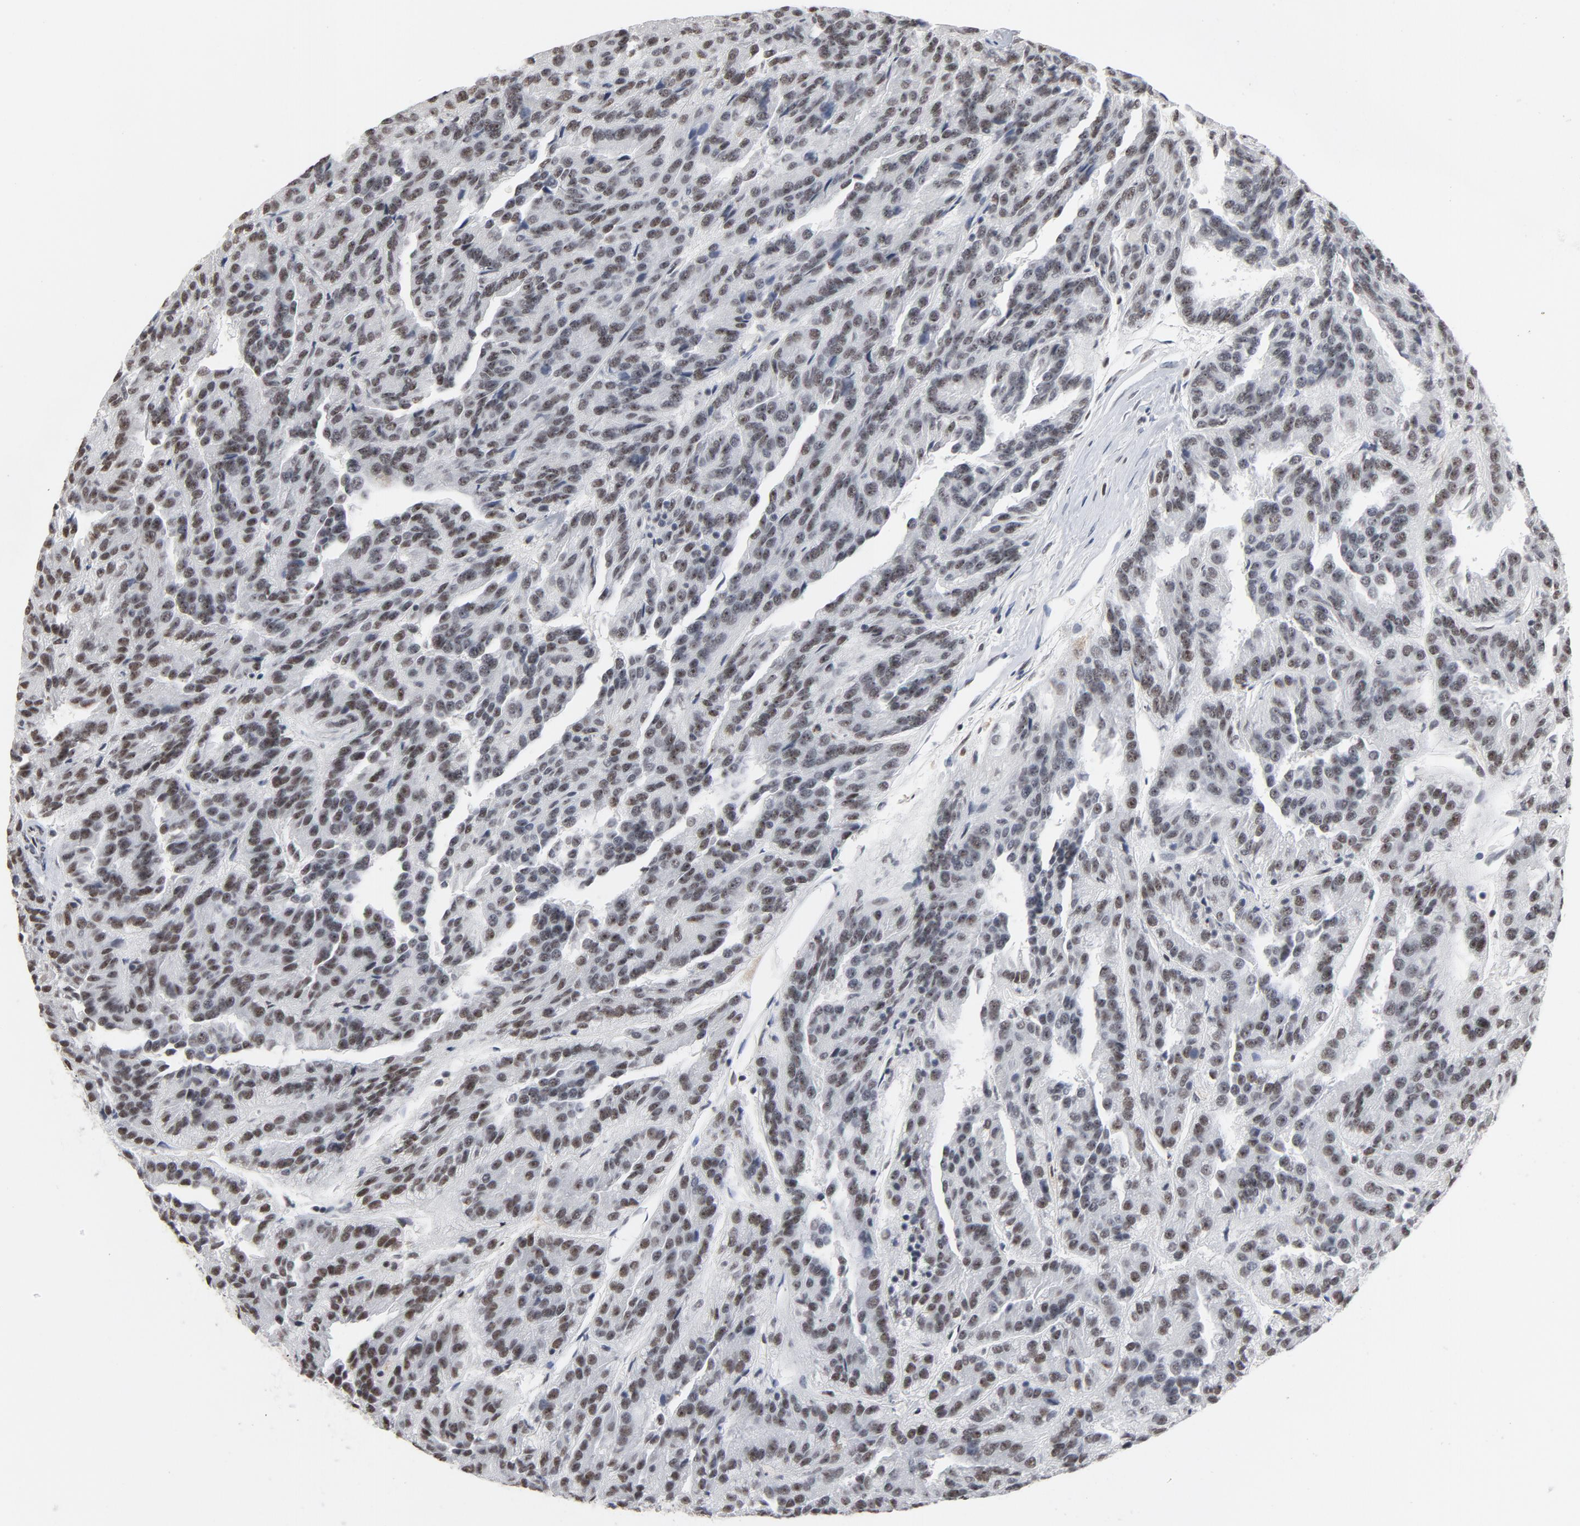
{"staining": {"intensity": "moderate", "quantity": ">75%", "location": "nuclear"}, "tissue": "renal cancer", "cell_type": "Tumor cells", "image_type": "cancer", "snomed": [{"axis": "morphology", "description": "Adenocarcinoma, NOS"}, {"axis": "topography", "description": "Kidney"}], "caption": "This is an image of immunohistochemistry staining of adenocarcinoma (renal), which shows moderate expression in the nuclear of tumor cells.", "gene": "MRE11", "patient": {"sex": "male", "age": 46}}